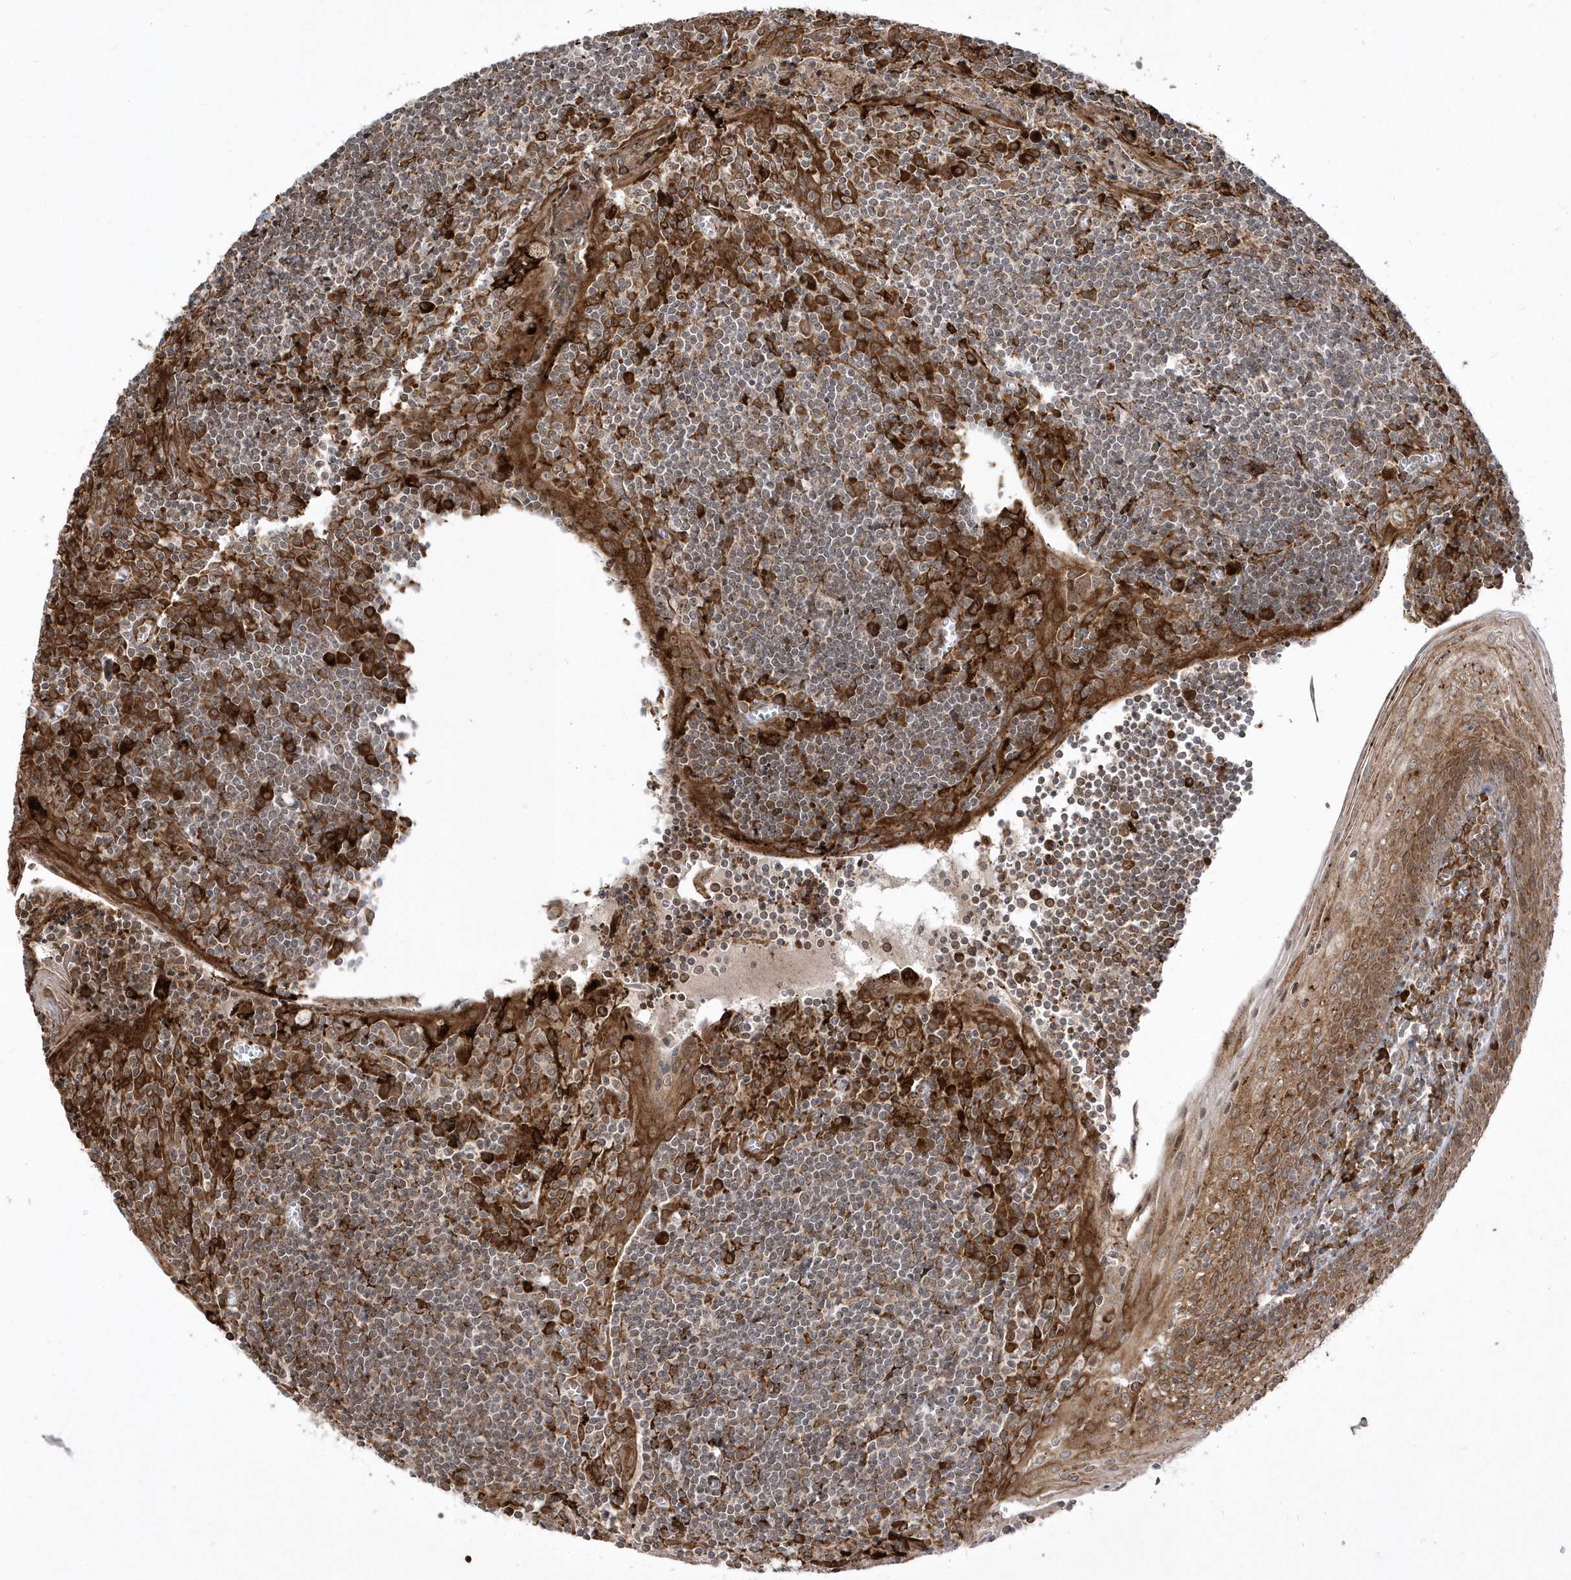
{"staining": {"intensity": "moderate", "quantity": ">75%", "location": "cytoplasmic/membranous"}, "tissue": "tonsil", "cell_type": "Germinal center cells", "image_type": "normal", "snomed": [{"axis": "morphology", "description": "Normal tissue, NOS"}, {"axis": "topography", "description": "Tonsil"}], "caption": "Immunohistochemical staining of benign human tonsil exhibits moderate cytoplasmic/membranous protein staining in approximately >75% of germinal center cells. Nuclei are stained in blue.", "gene": "EPC2", "patient": {"sex": "male", "age": 27}}